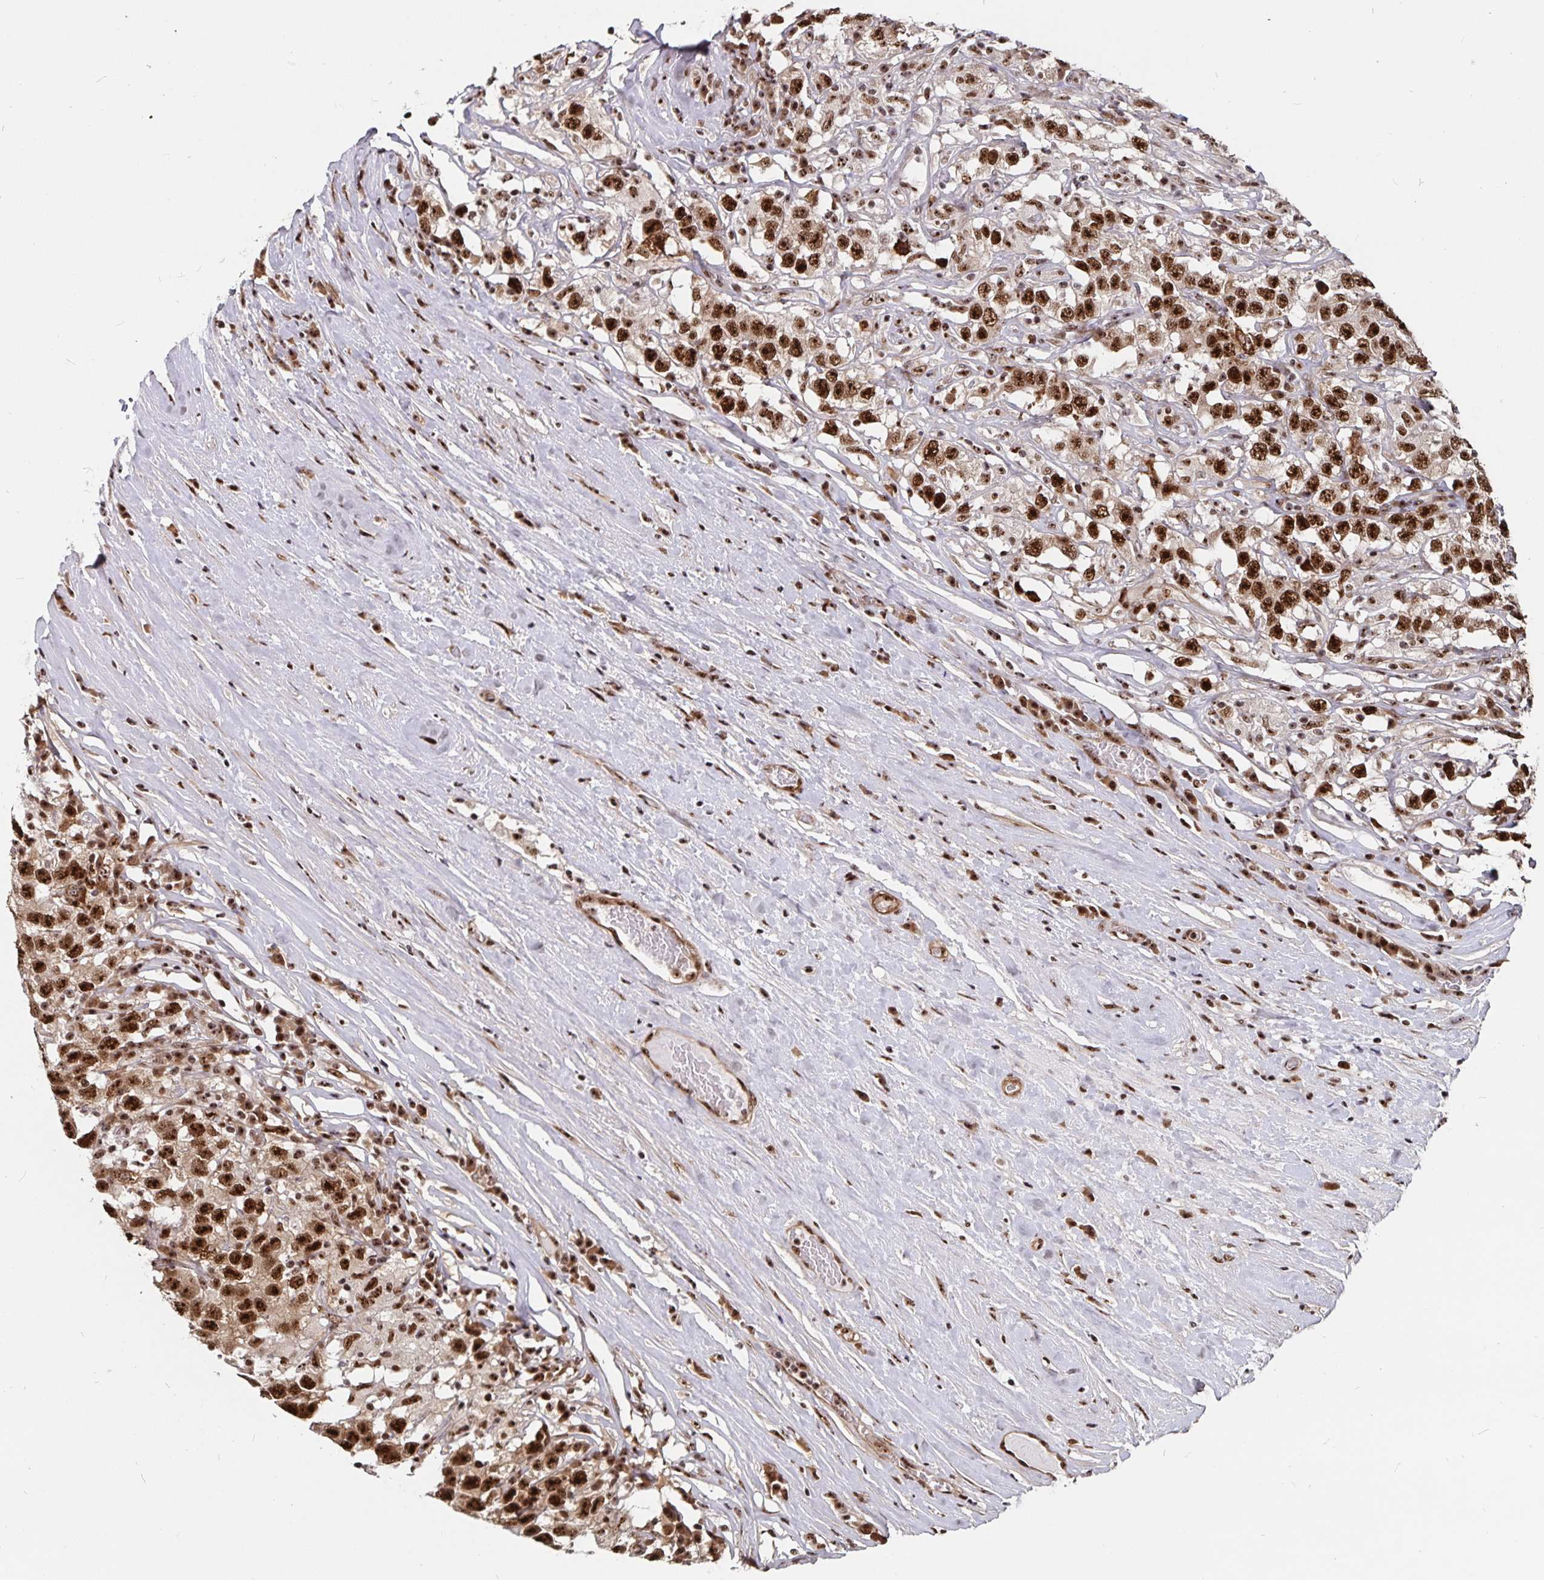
{"staining": {"intensity": "strong", "quantity": ">75%", "location": "nuclear"}, "tissue": "testis cancer", "cell_type": "Tumor cells", "image_type": "cancer", "snomed": [{"axis": "morphology", "description": "Seminoma, NOS"}, {"axis": "topography", "description": "Testis"}], "caption": "Tumor cells exhibit high levels of strong nuclear expression in approximately >75% of cells in human testis cancer (seminoma).", "gene": "LAS1L", "patient": {"sex": "male", "age": 41}}